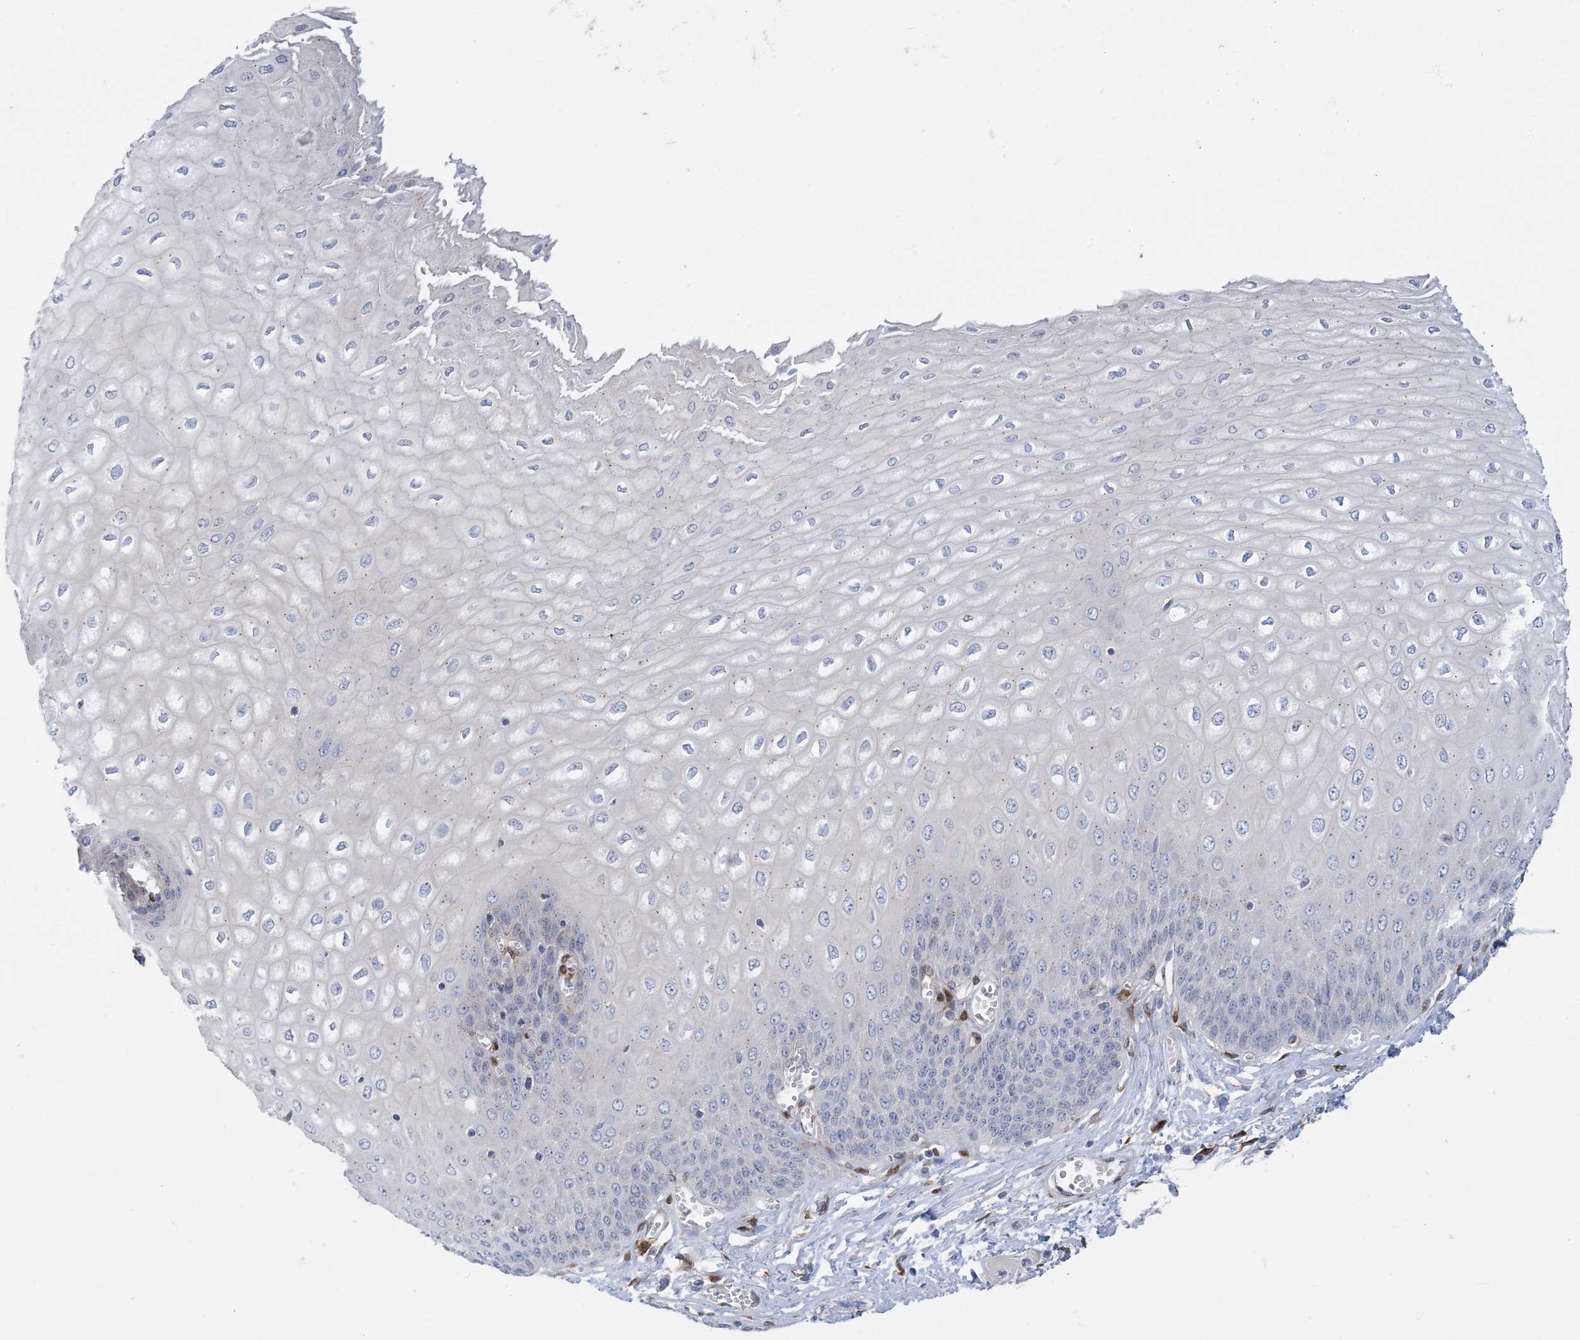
{"staining": {"intensity": "negative", "quantity": "none", "location": "none"}, "tissue": "esophagus", "cell_type": "Squamous epithelial cells", "image_type": "normal", "snomed": [{"axis": "morphology", "description": "Normal tissue, NOS"}, {"axis": "topography", "description": "Esophagus"}], "caption": "Human esophagus stained for a protein using immunohistochemistry displays no positivity in squamous epithelial cells.", "gene": "RBMS3", "patient": {"sex": "male", "age": 60}}